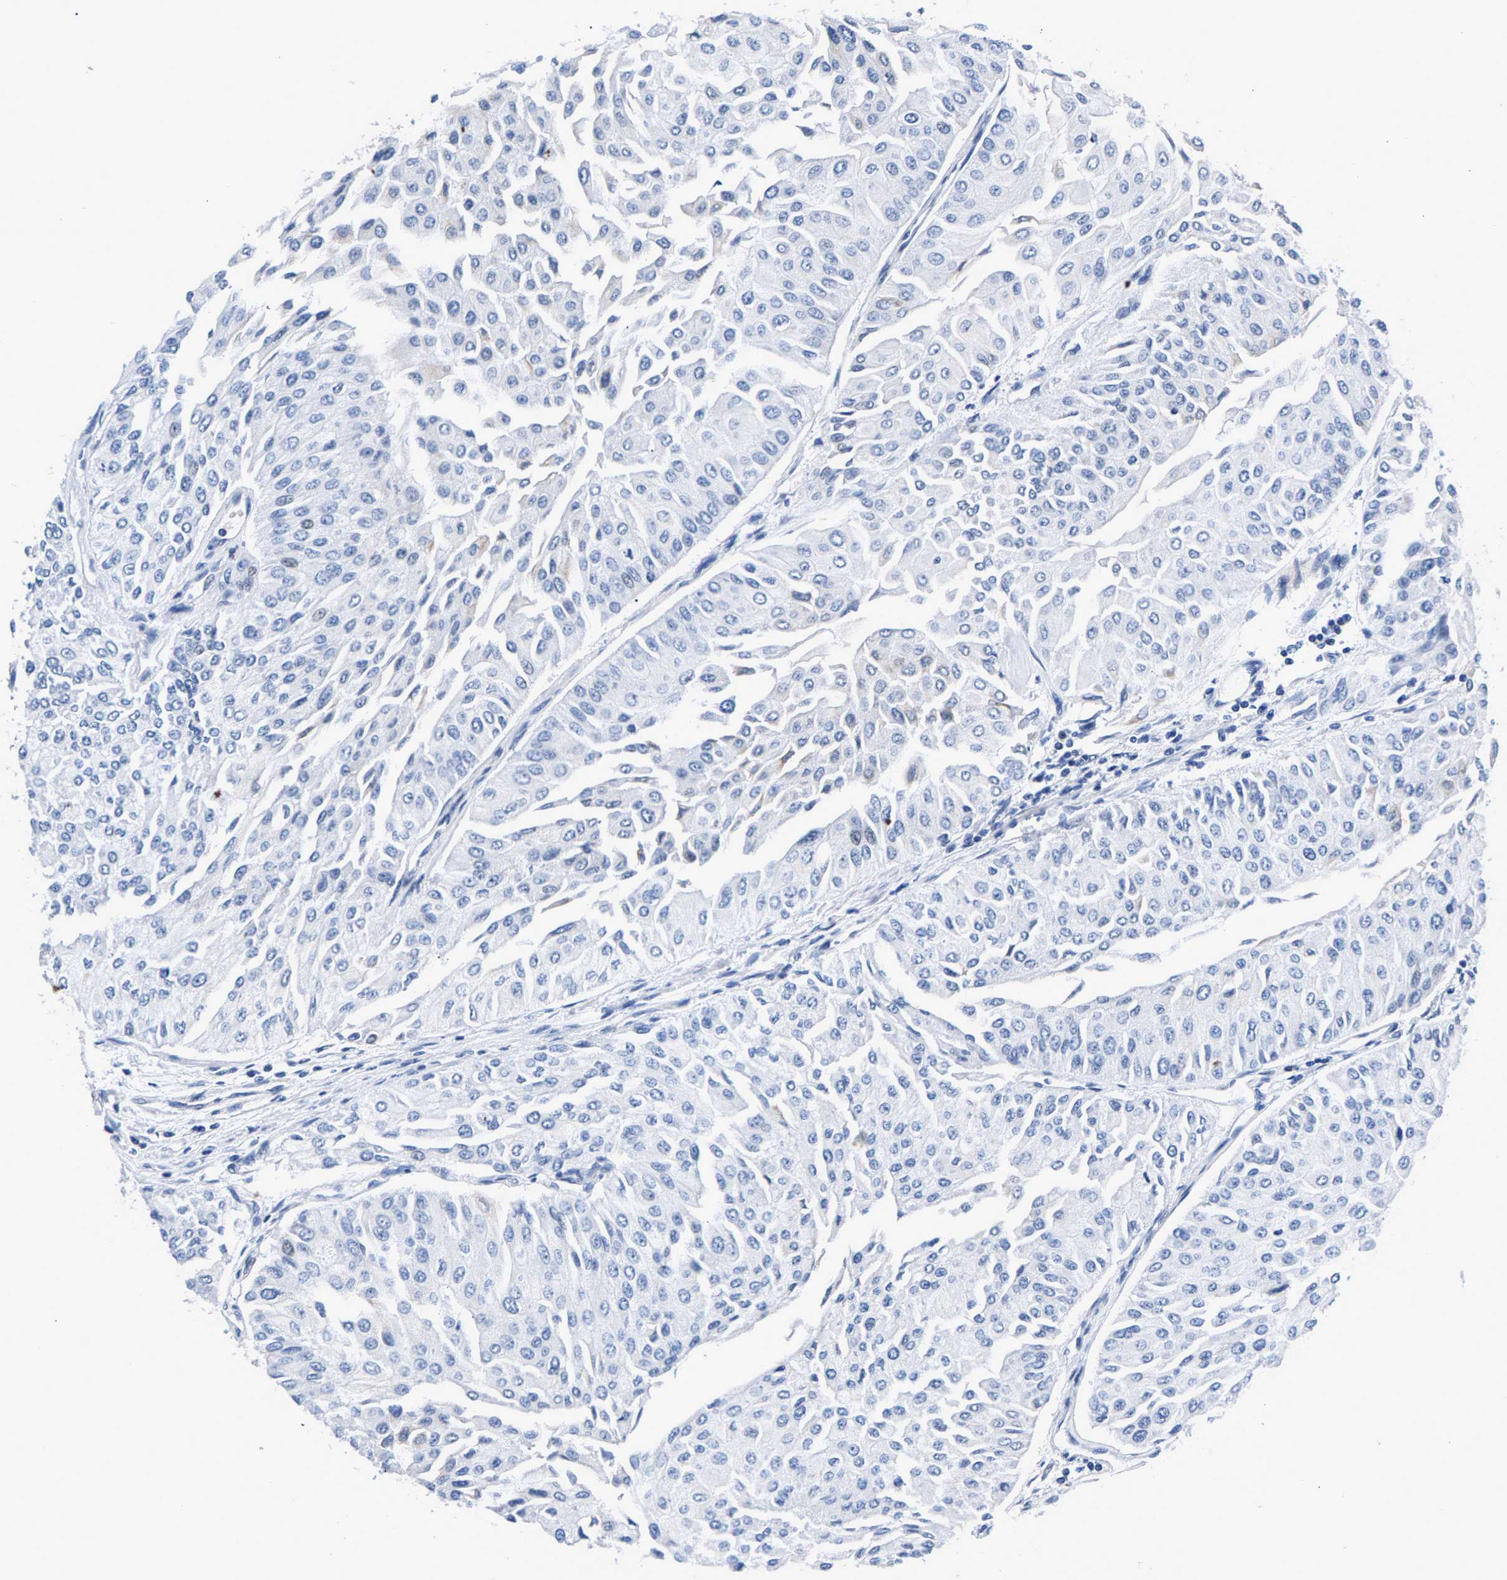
{"staining": {"intensity": "negative", "quantity": "none", "location": "none"}, "tissue": "urothelial cancer", "cell_type": "Tumor cells", "image_type": "cancer", "snomed": [{"axis": "morphology", "description": "Urothelial carcinoma, Low grade"}, {"axis": "topography", "description": "Urinary bladder"}], "caption": "Immunohistochemistry photomicrograph of human urothelial cancer stained for a protein (brown), which reveals no expression in tumor cells.", "gene": "P2RY4", "patient": {"sex": "male", "age": 67}}